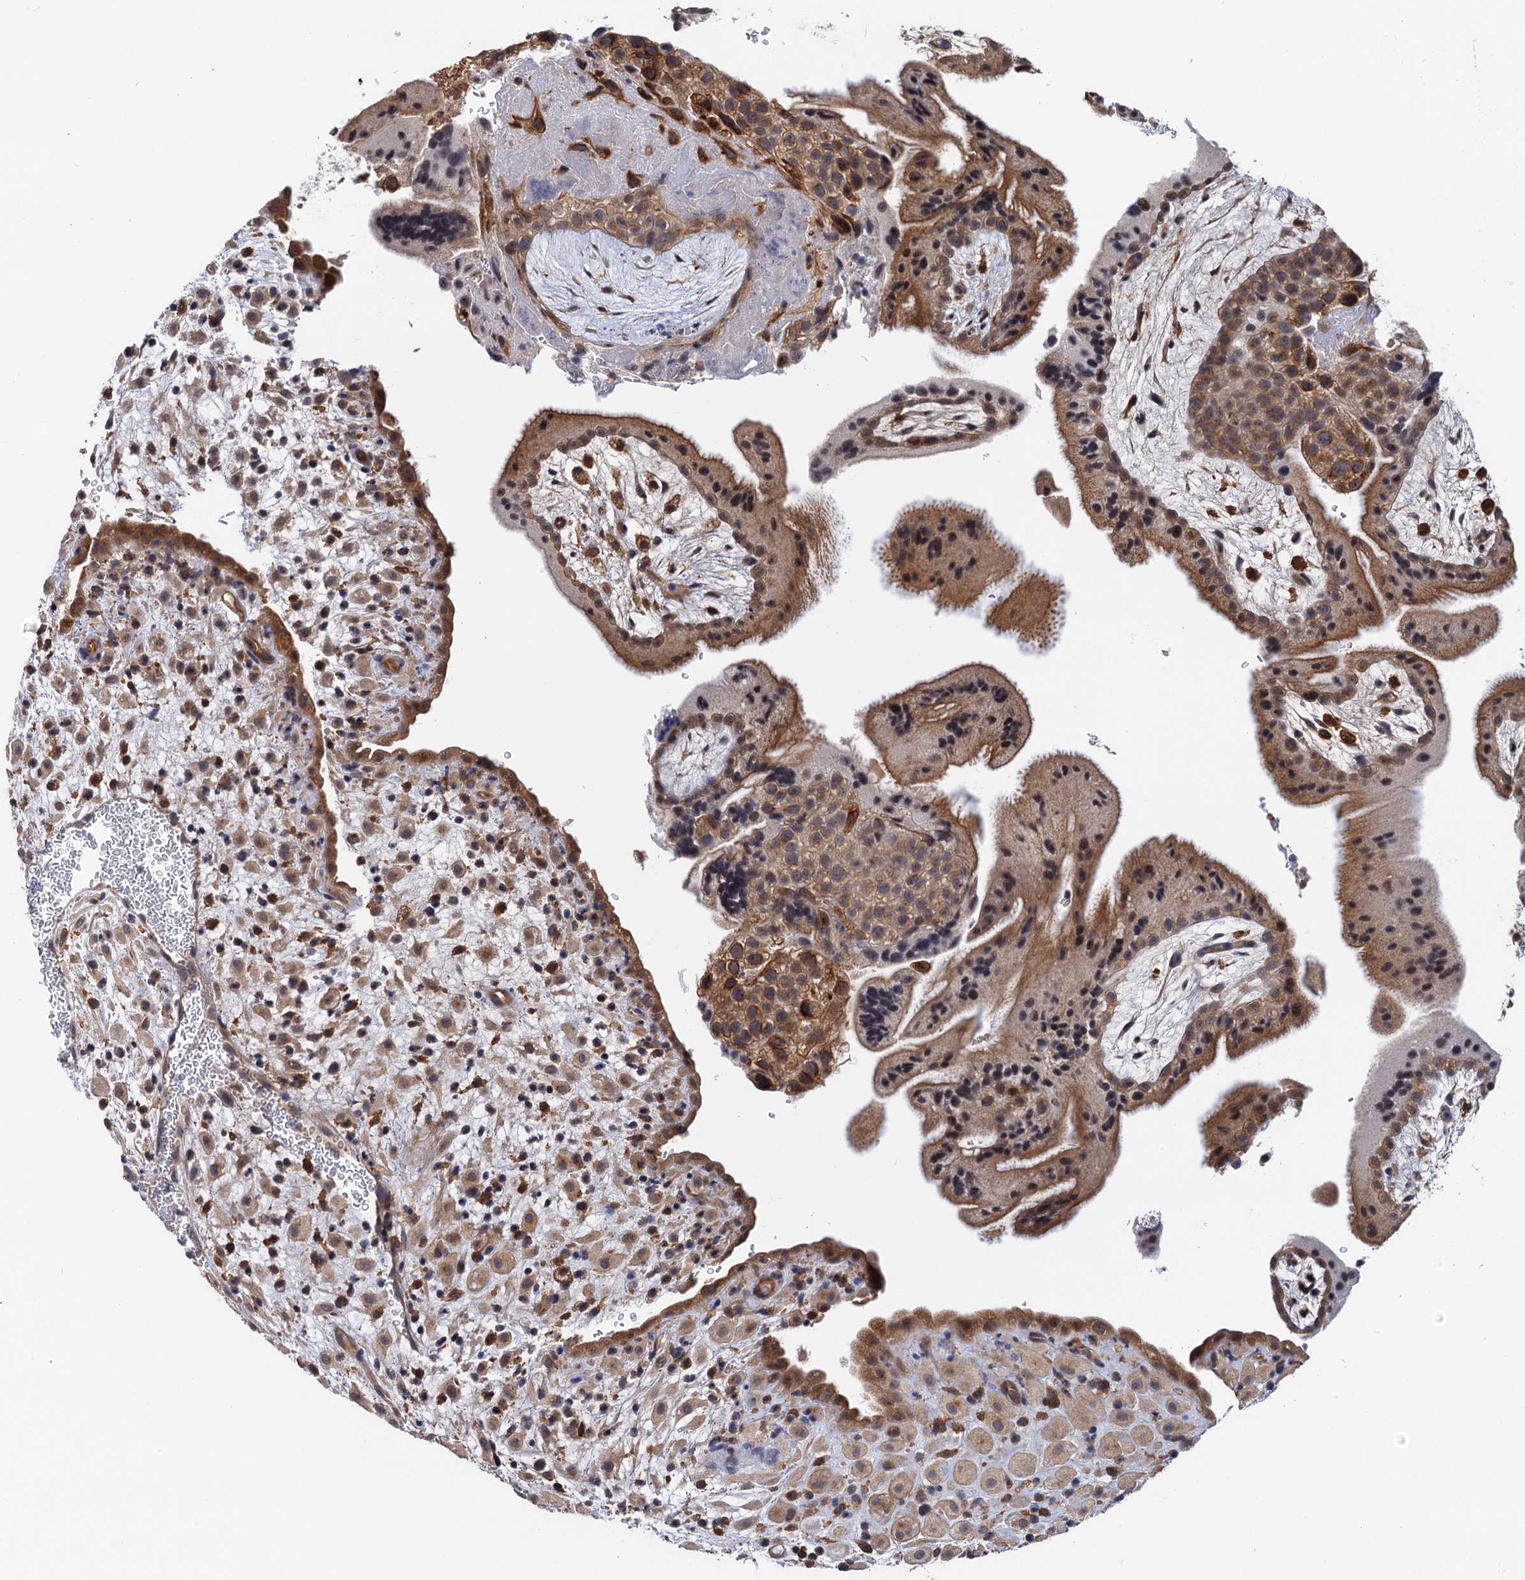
{"staining": {"intensity": "moderate", "quantity": ">75%", "location": "cytoplasmic/membranous"}, "tissue": "placenta", "cell_type": "Decidual cells", "image_type": "normal", "snomed": [{"axis": "morphology", "description": "Normal tissue, NOS"}, {"axis": "topography", "description": "Placenta"}], "caption": "About >75% of decidual cells in normal placenta display moderate cytoplasmic/membranous protein staining as visualized by brown immunohistochemical staining.", "gene": "NEK8", "patient": {"sex": "female", "age": 35}}